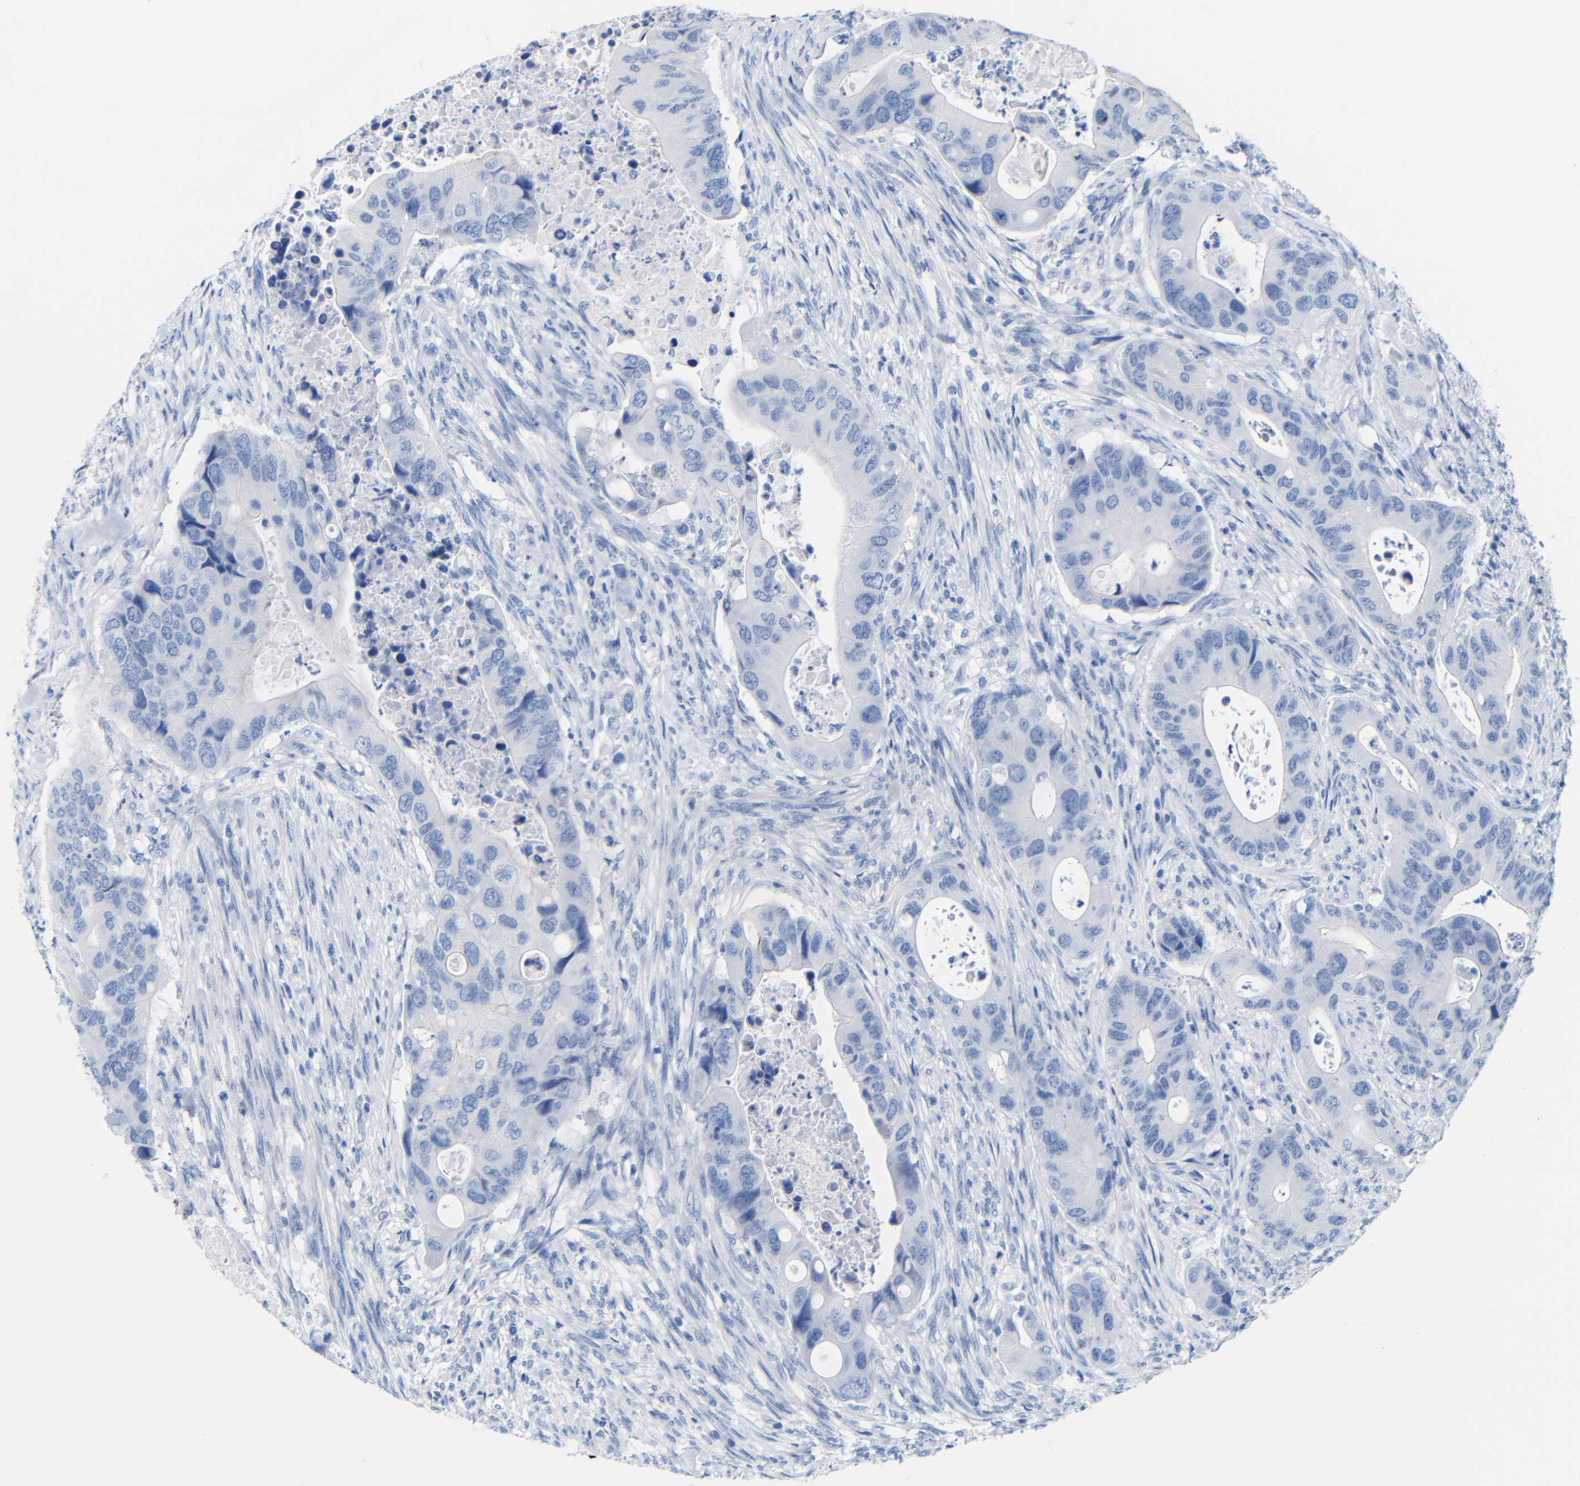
{"staining": {"intensity": "negative", "quantity": "none", "location": "none"}, "tissue": "colorectal cancer", "cell_type": "Tumor cells", "image_type": "cancer", "snomed": [{"axis": "morphology", "description": "Adenocarcinoma, NOS"}, {"axis": "topography", "description": "Rectum"}], "caption": "A high-resolution image shows immunohistochemistry staining of colorectal cancer (adenocarcinoma), which displays no significant staining in tumor cells.", "gene": "CGNL1", "patient": {"sex": "female", "age": 57}}